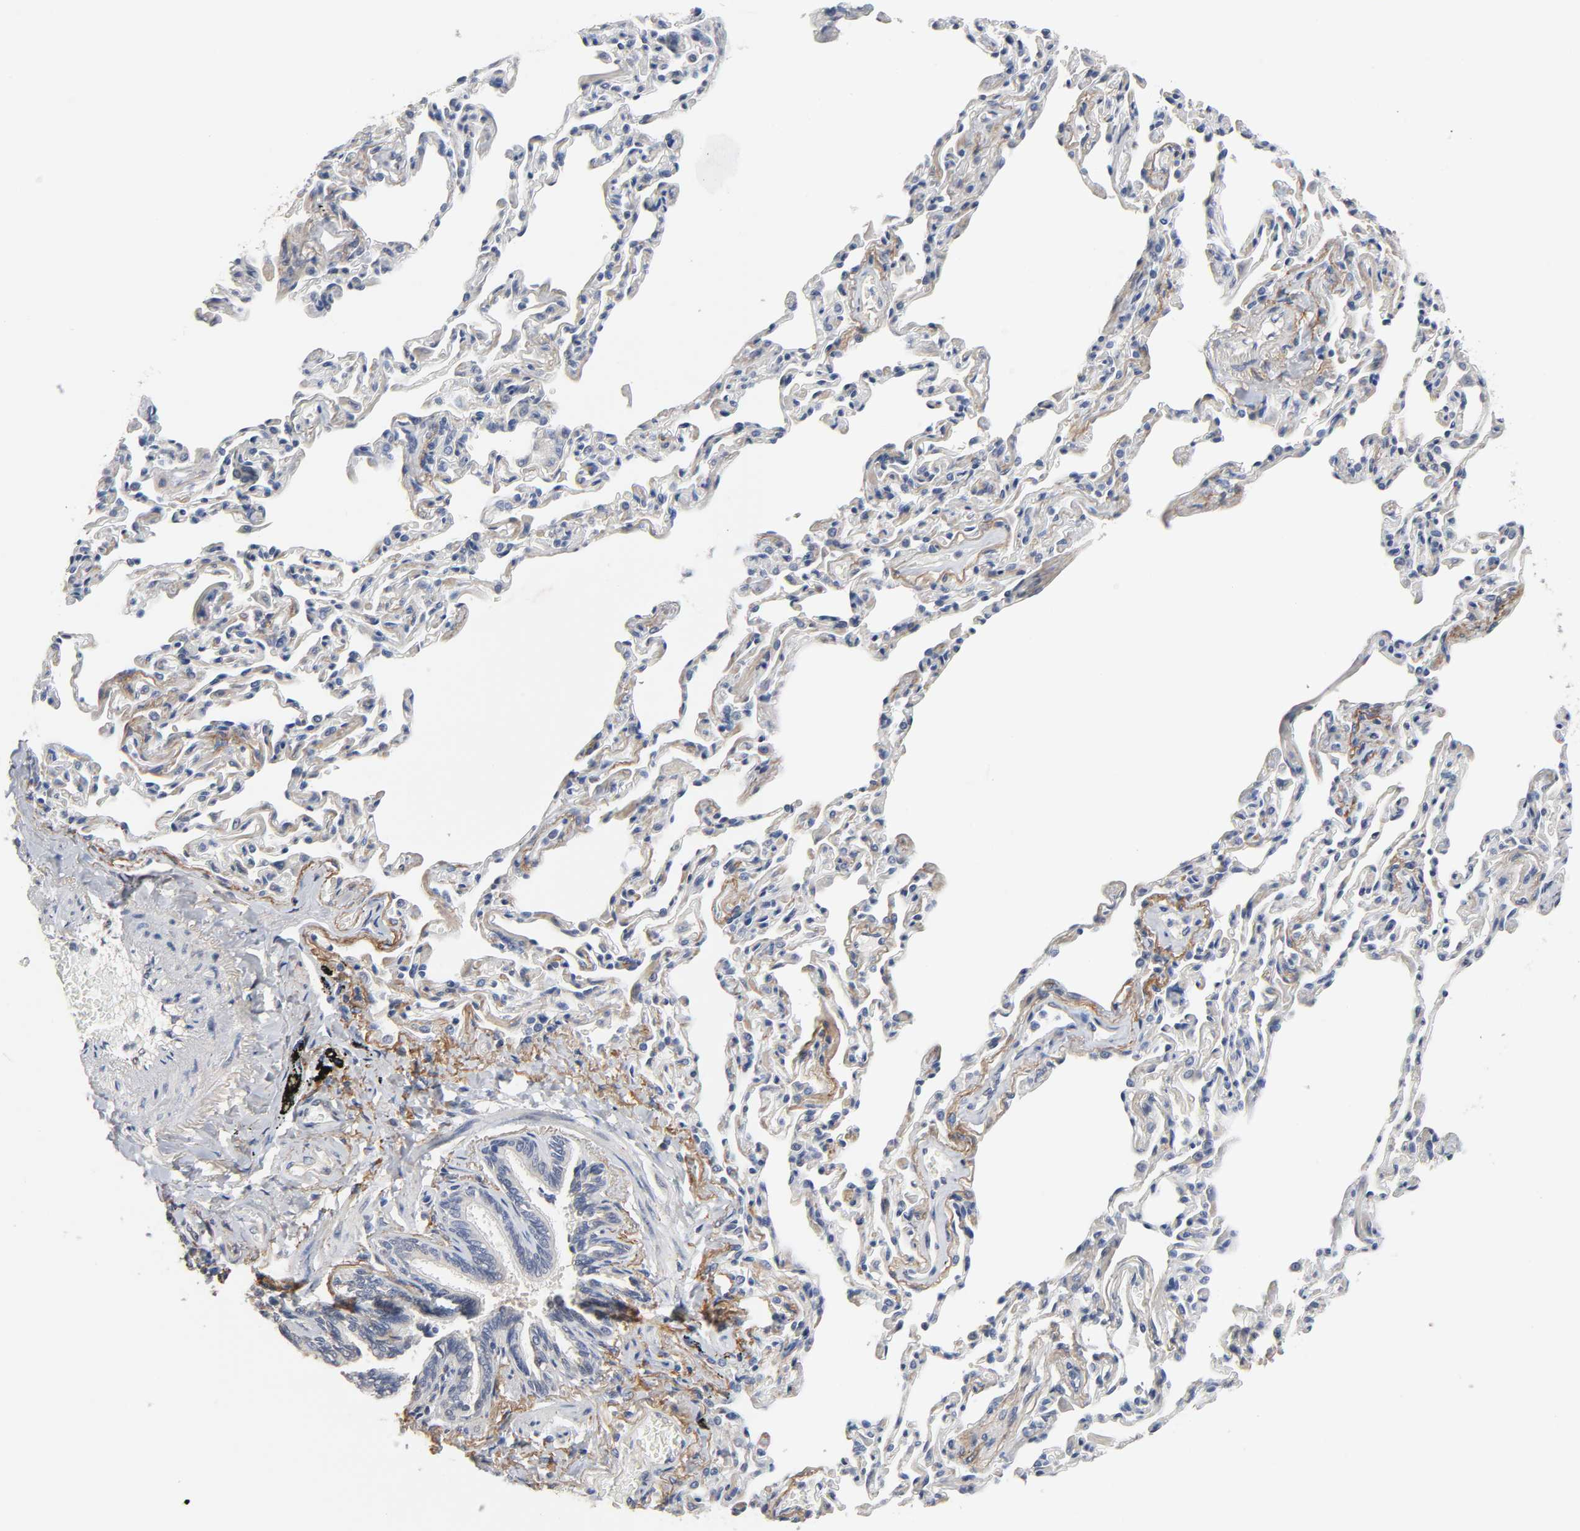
{"staining": {"intensity": "negative", "quantity": "none", "location": "none"}, "tissue": "bronchus", "cell_type": "Respiratory epithelial cells", "image_type": "normal", "snomed": [{"axis": "morphology", "description": "Normal tissue, NOS"}, {"axis": "topography", "description": "Lung"}], "caption": "High power microscopy micrograph of an immunohistochemistry (IHC) micrograph of unremarkable bronchus, revealing no significant staining in respiratory epithelial cells.", "gene": "HDLBP", "patient": {"sex": "male", "age": 64}}